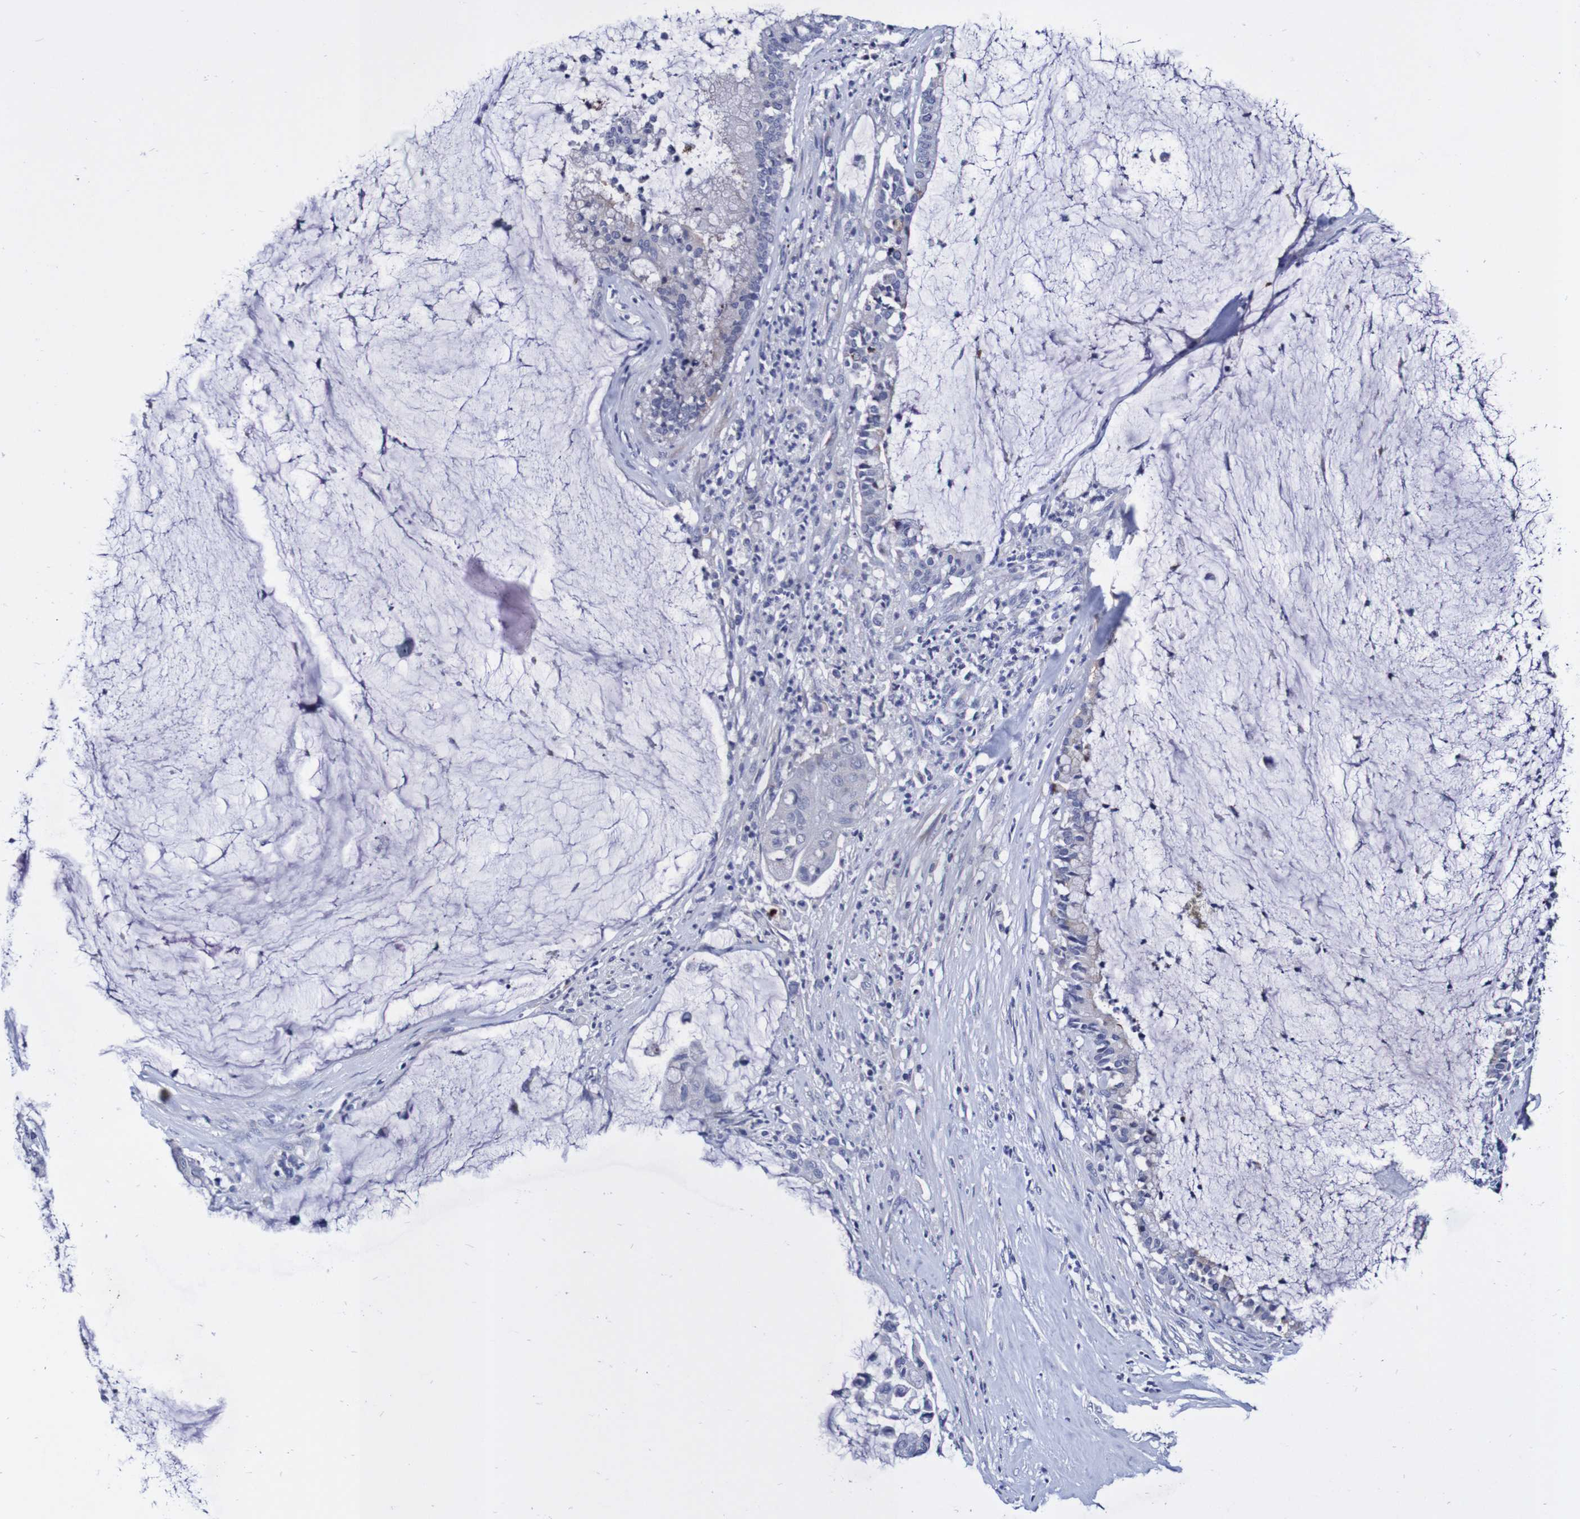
{"staining": {"intensity": "negative", "quantity": "none", "location": "none"}, "tissue": "pancreatic cancer", "cell_type": "Tumor cells", "image_type": "cancer", "snomed": [{"axis": "morphology", "description": "Adenocarcinoma, NOS"}, {"axis": "topography", "description": "Pancreas"}], "caption": "Human adenocarcinoma (pancreatic) stained for a protein using immunohistochemistry reveals no positivity in tumor cells.", "gene": "SEZ6", "patient": {"sex": "male", "age": 41}}